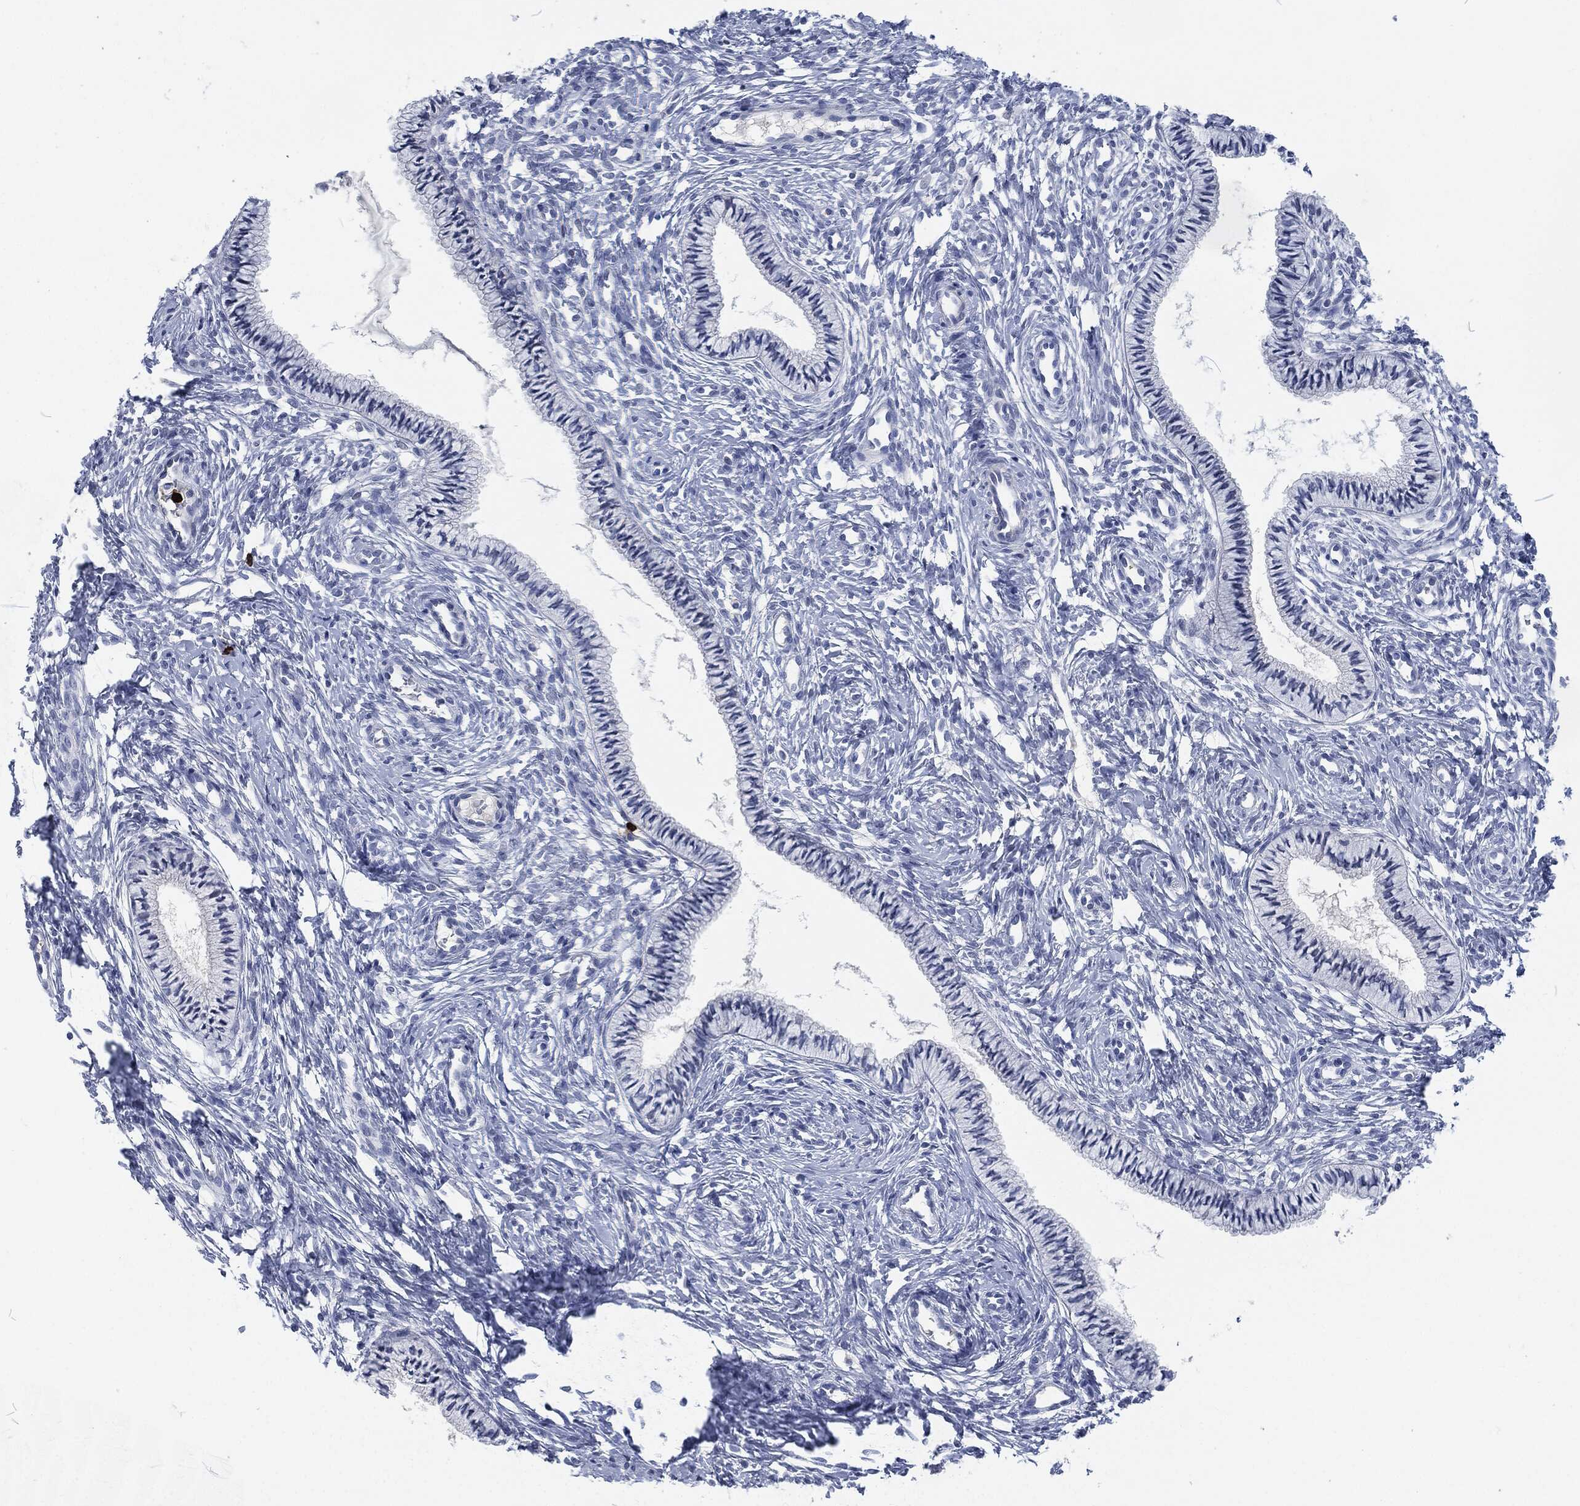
{"staining": {"intensity": "negative", "quantity": "none", "location": "none"}, "tissue": "cervix", "cell_type": "Glandular cells", "image_type": "normal", "snomed": [{"axis": "morphology", "description": "Normal tissue, NOS"}, {"axis": "topography", "description": "Cervix"}], "caption": "High power microscopy histopathology image of an immunohistochemistry (IHC) micrograph of benign cervix, revealing no significant staining in glandular cells.", "gene": "MPO", "patient": {"sex": "female", "age": 39}}